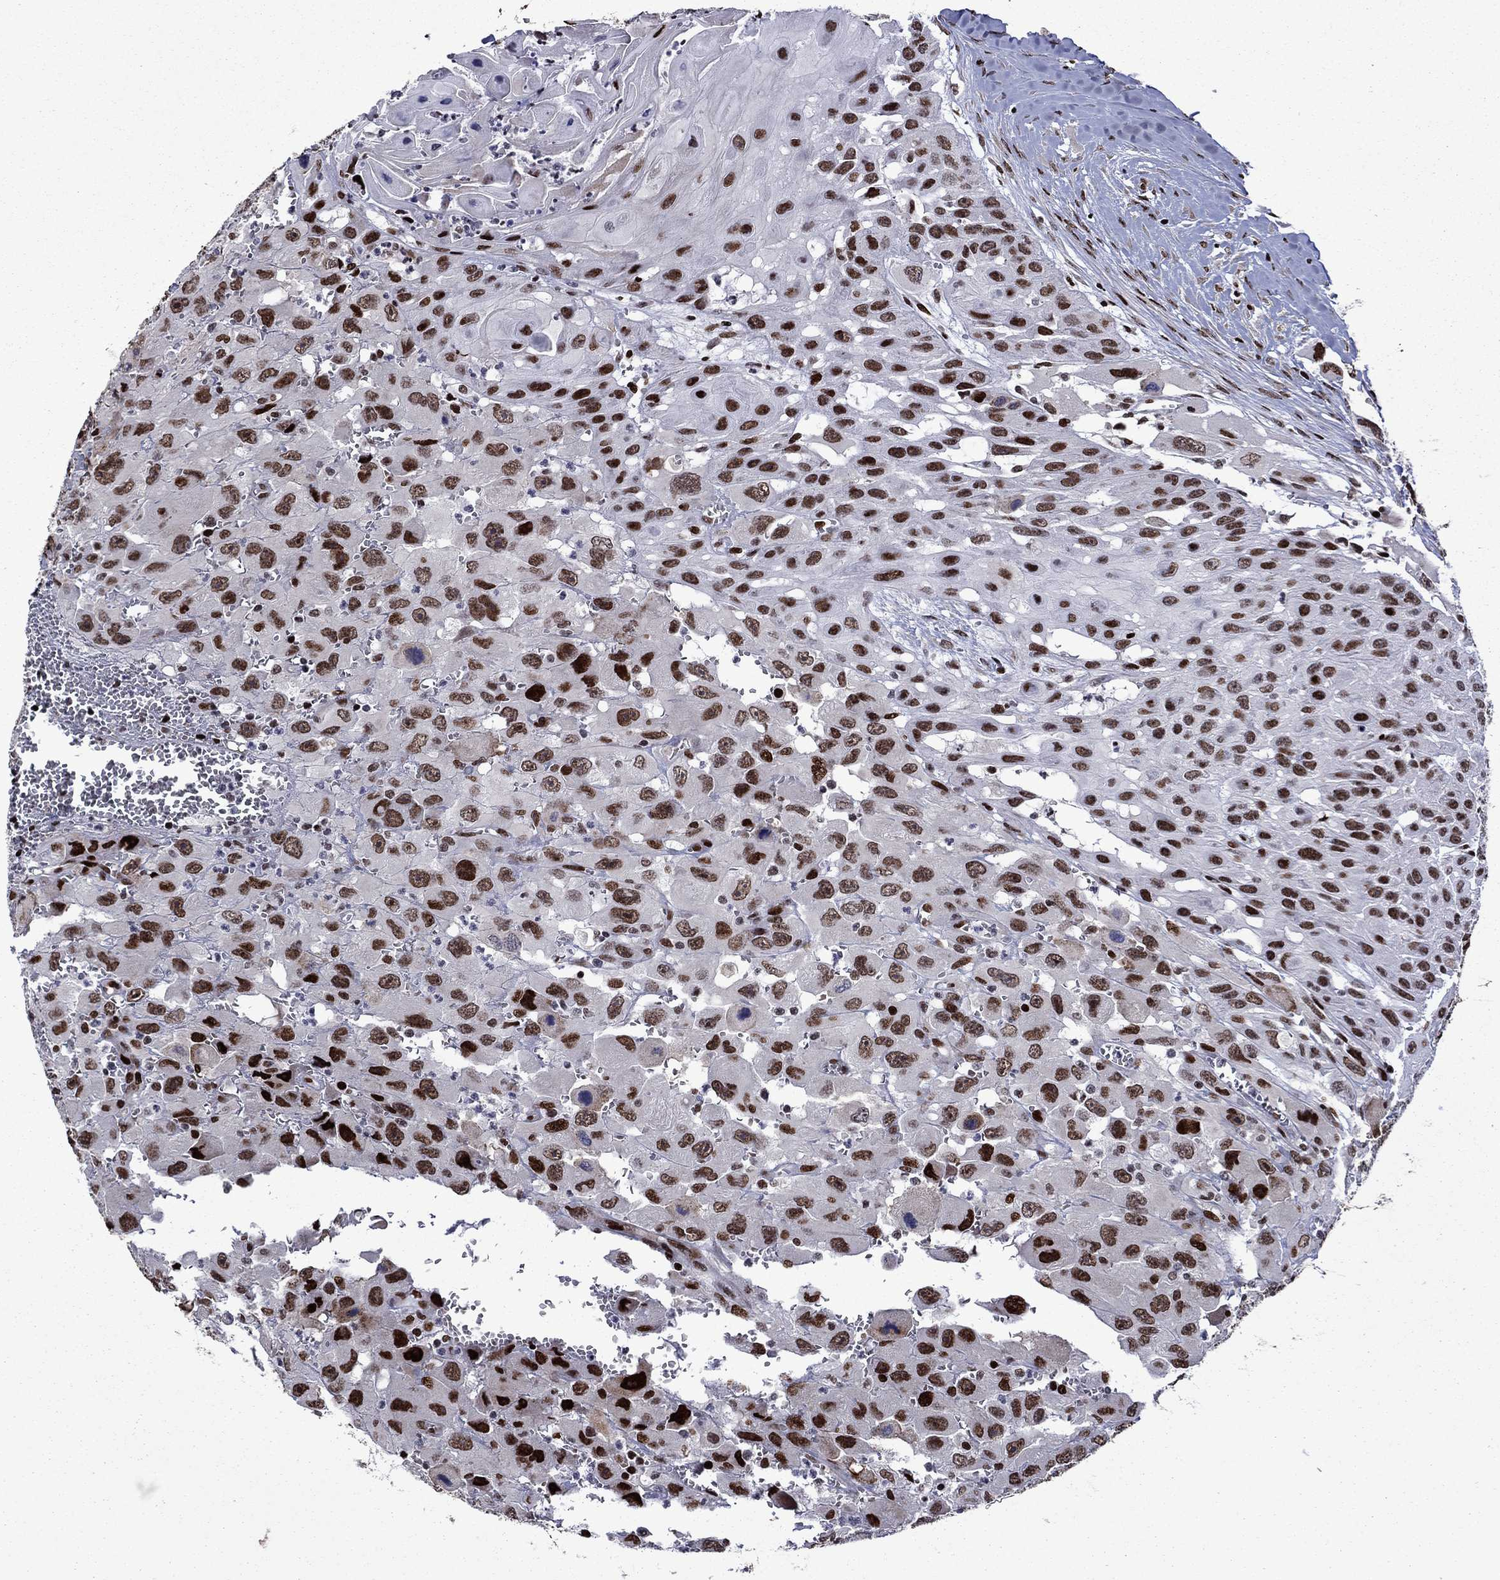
{"staining": {"intensity": "strong", "quantity": ">75%", "location": "nuclear"}, "tissue": "head and neck cancer", "cell_type": "Tumor cells", "image_type": "cancer", "snomed": [{"axis": "morphology", "description": "Squamous cell carcinoma, NOS"}, {"axis": "morphology", "description": "Squamous cell carcinoma, metastatic, NOS"}, {"axis": "topography", "description": "Oral tissue"}, {"axis": "topography", "description": "Head-Neck"}], "caption": "Head and neck cancer (squamous cell carcinoma) stained with DAB IHC exhibits high levels of strong nuclear staining in about >75% of tumor cells.", "gene": "LIMK1", "patient": {"sex": "female", "age": 85}}